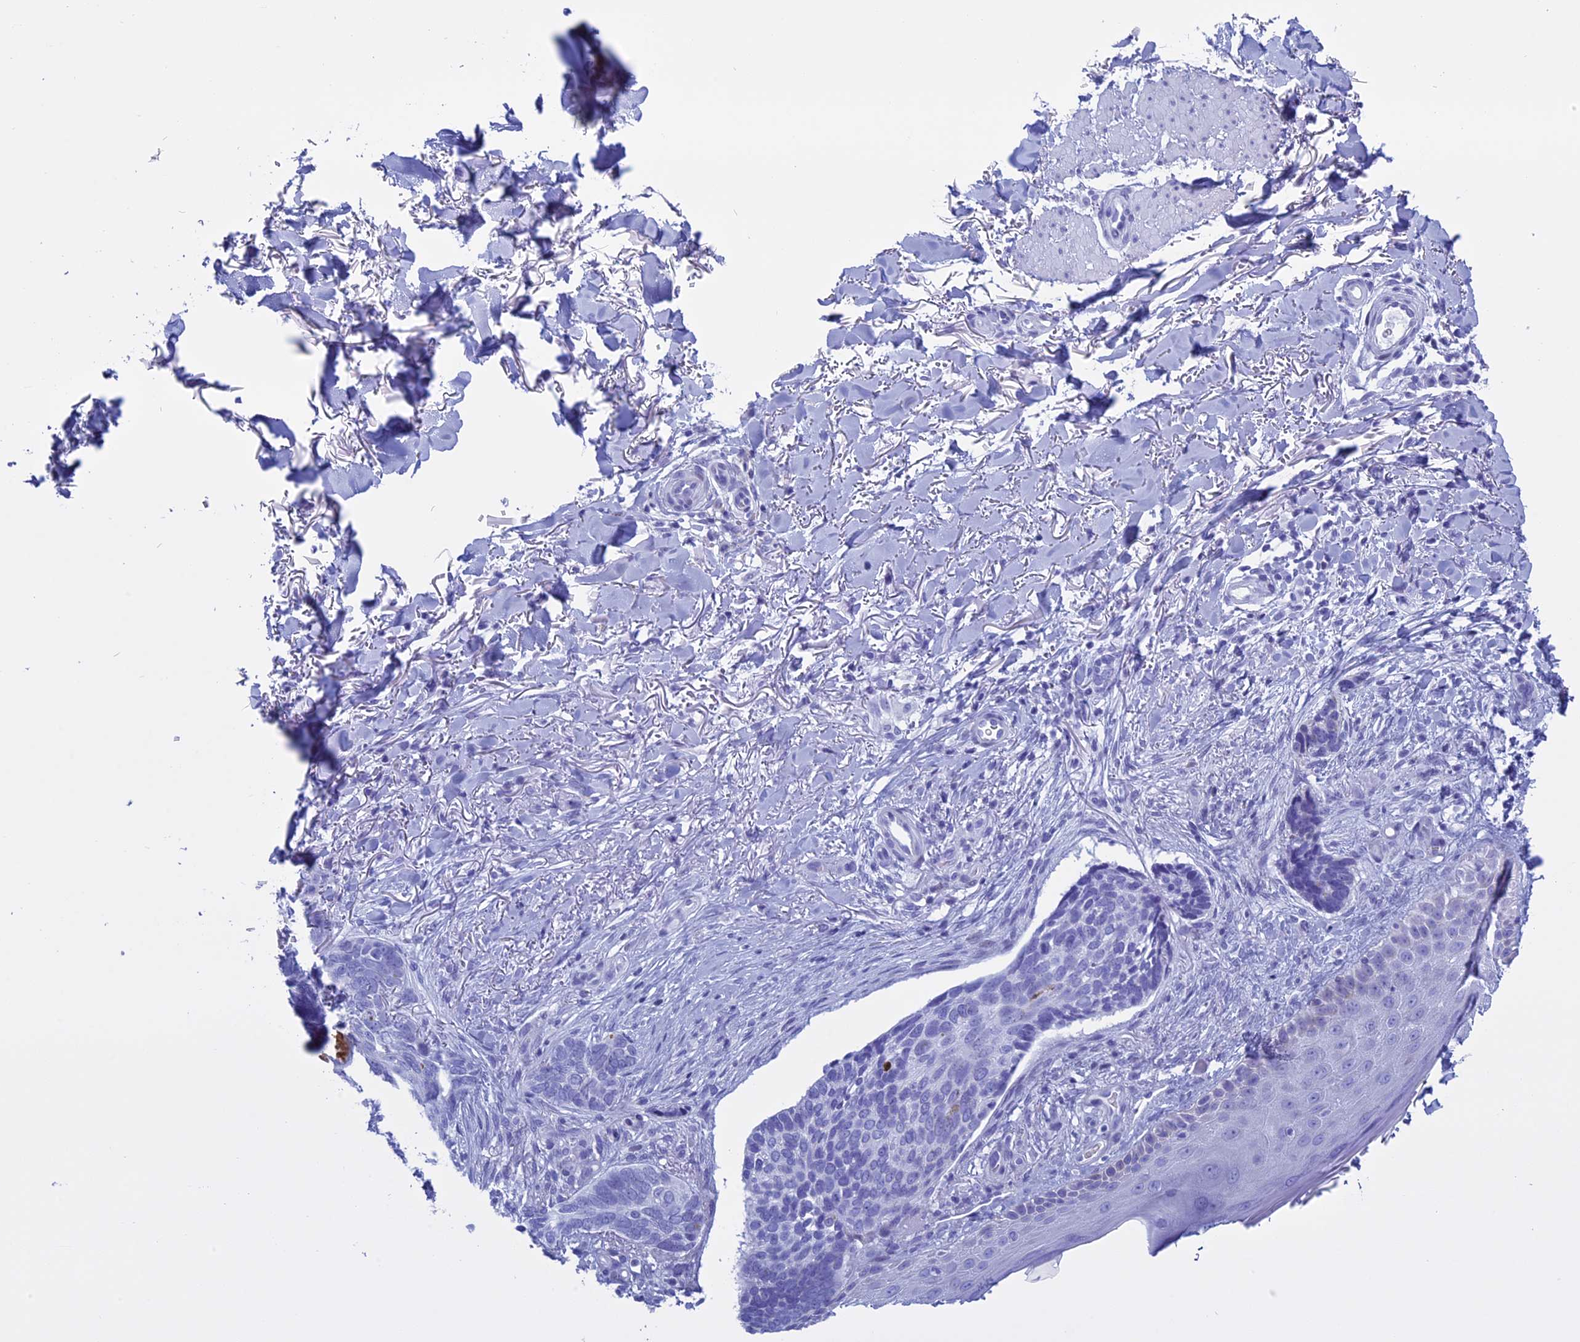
{"staining": {"intensity": "negative", "quantity": "none", "location": "none"}, "tissue": "skin cancer", "cell_type": "Tumor cells", "image_type": "cancer", "snomed": [{"axis": "morphology", "description": "Normal tissue, NOS"}, {"axis": "morphology", "description": "Basal cell carcinoma"}, {"axis": "topography", "description": "Skin"}], "caption": "Micrograph shows no significant protein positivity in tumor cells of basal cell carcinoma (skin).", "gene": "KCTD21", "patient": {"sex": "female", "age": 67}}